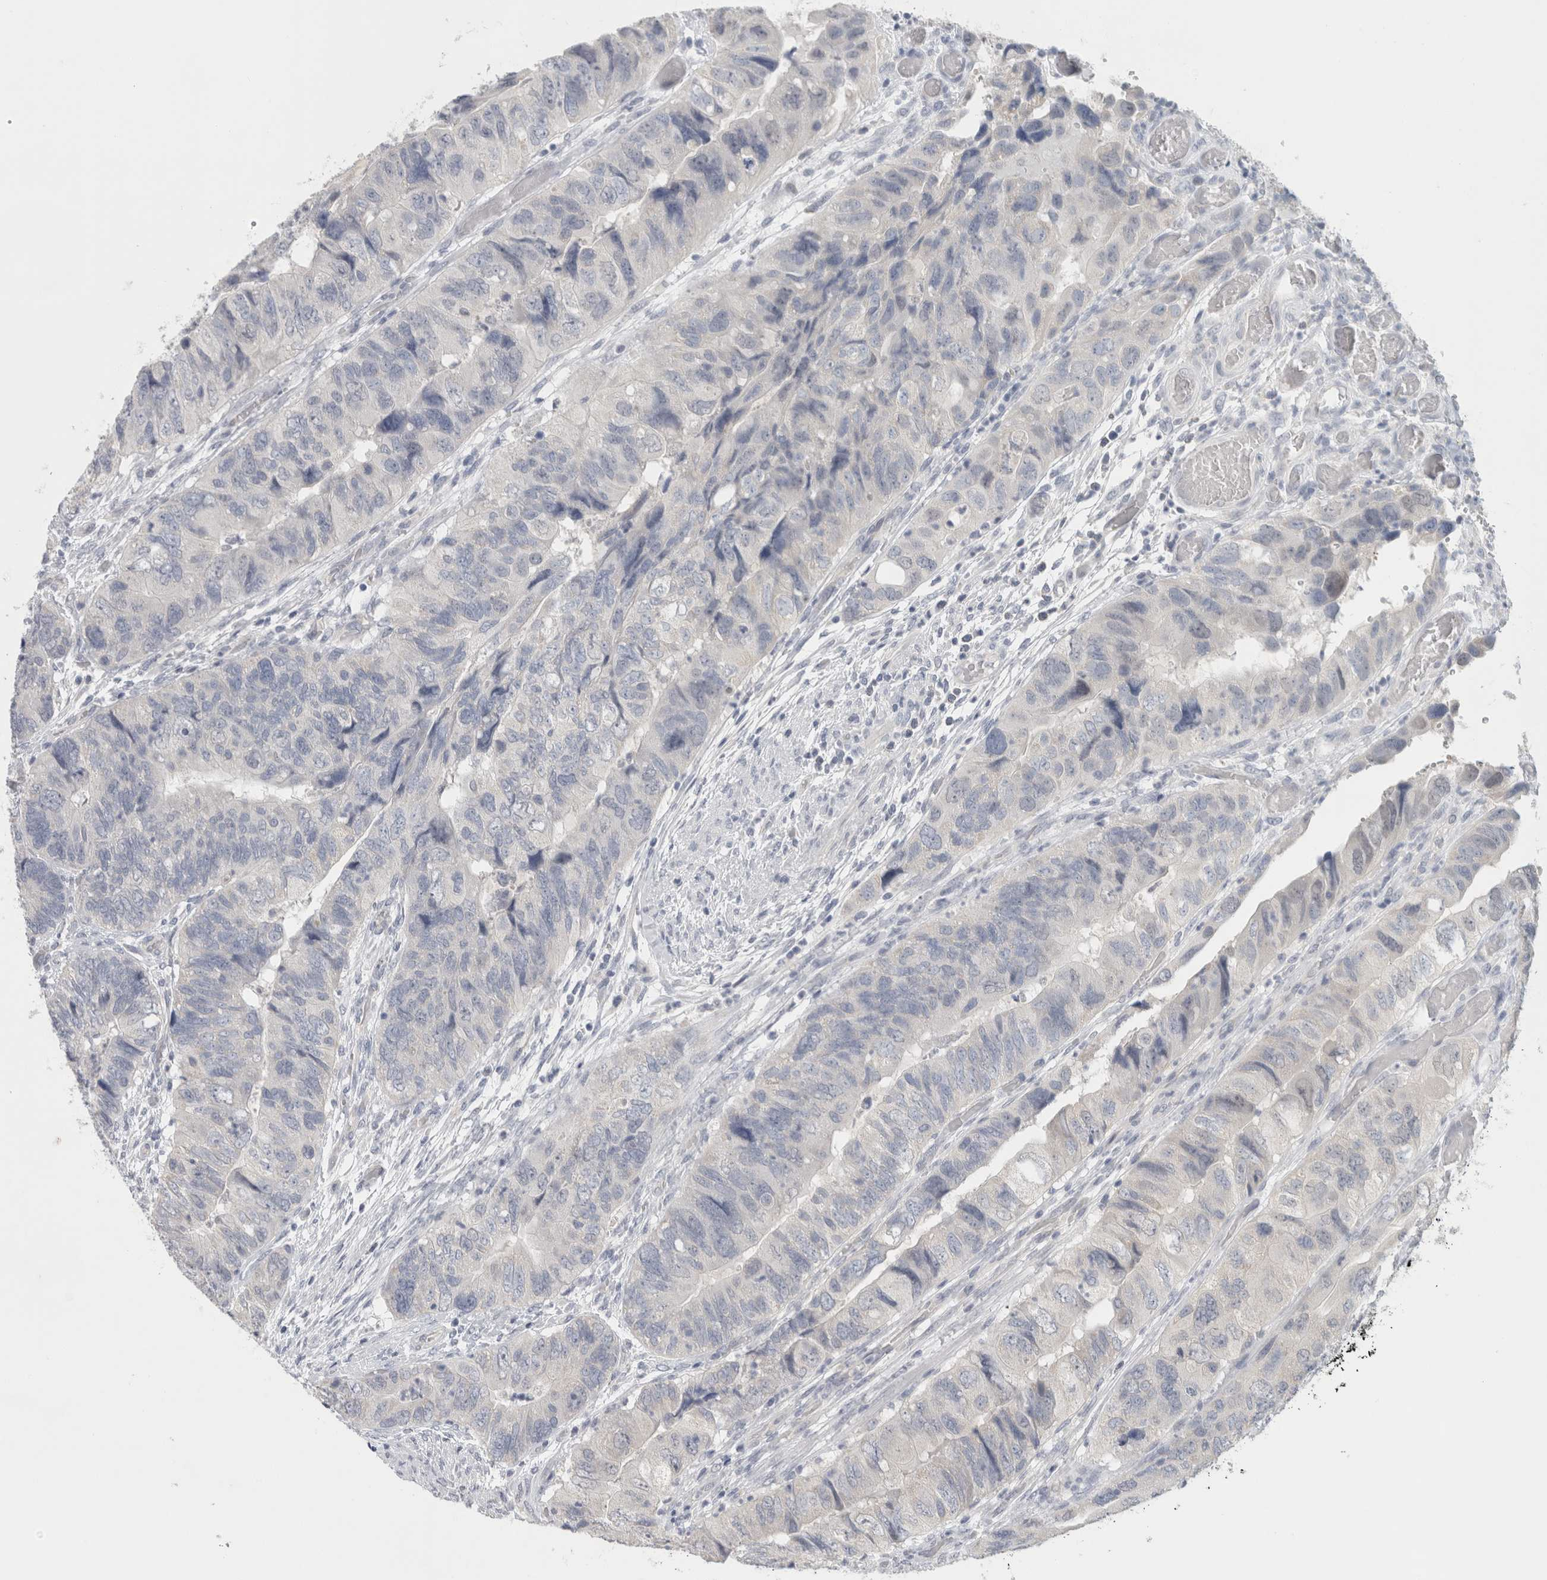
{"staining": {"intensity": "negative", "quantity": "none", "location": "none"}, "tissue": "colorectal cancer", "cell_type": "Tumor cells", "image_type": "cancer", "snomed": [{"axis": "morphology", "description": "Adenocarcinoma, NOS"}, {"axis": "topography", "description": "Rectum"}], "caption": "A photomicrograph of colorectal cancer stained for a protein demonstrates no brown staining in tumor cells.", "gene": "TONSL", "patient": {"sex": "male", "age": 63}}